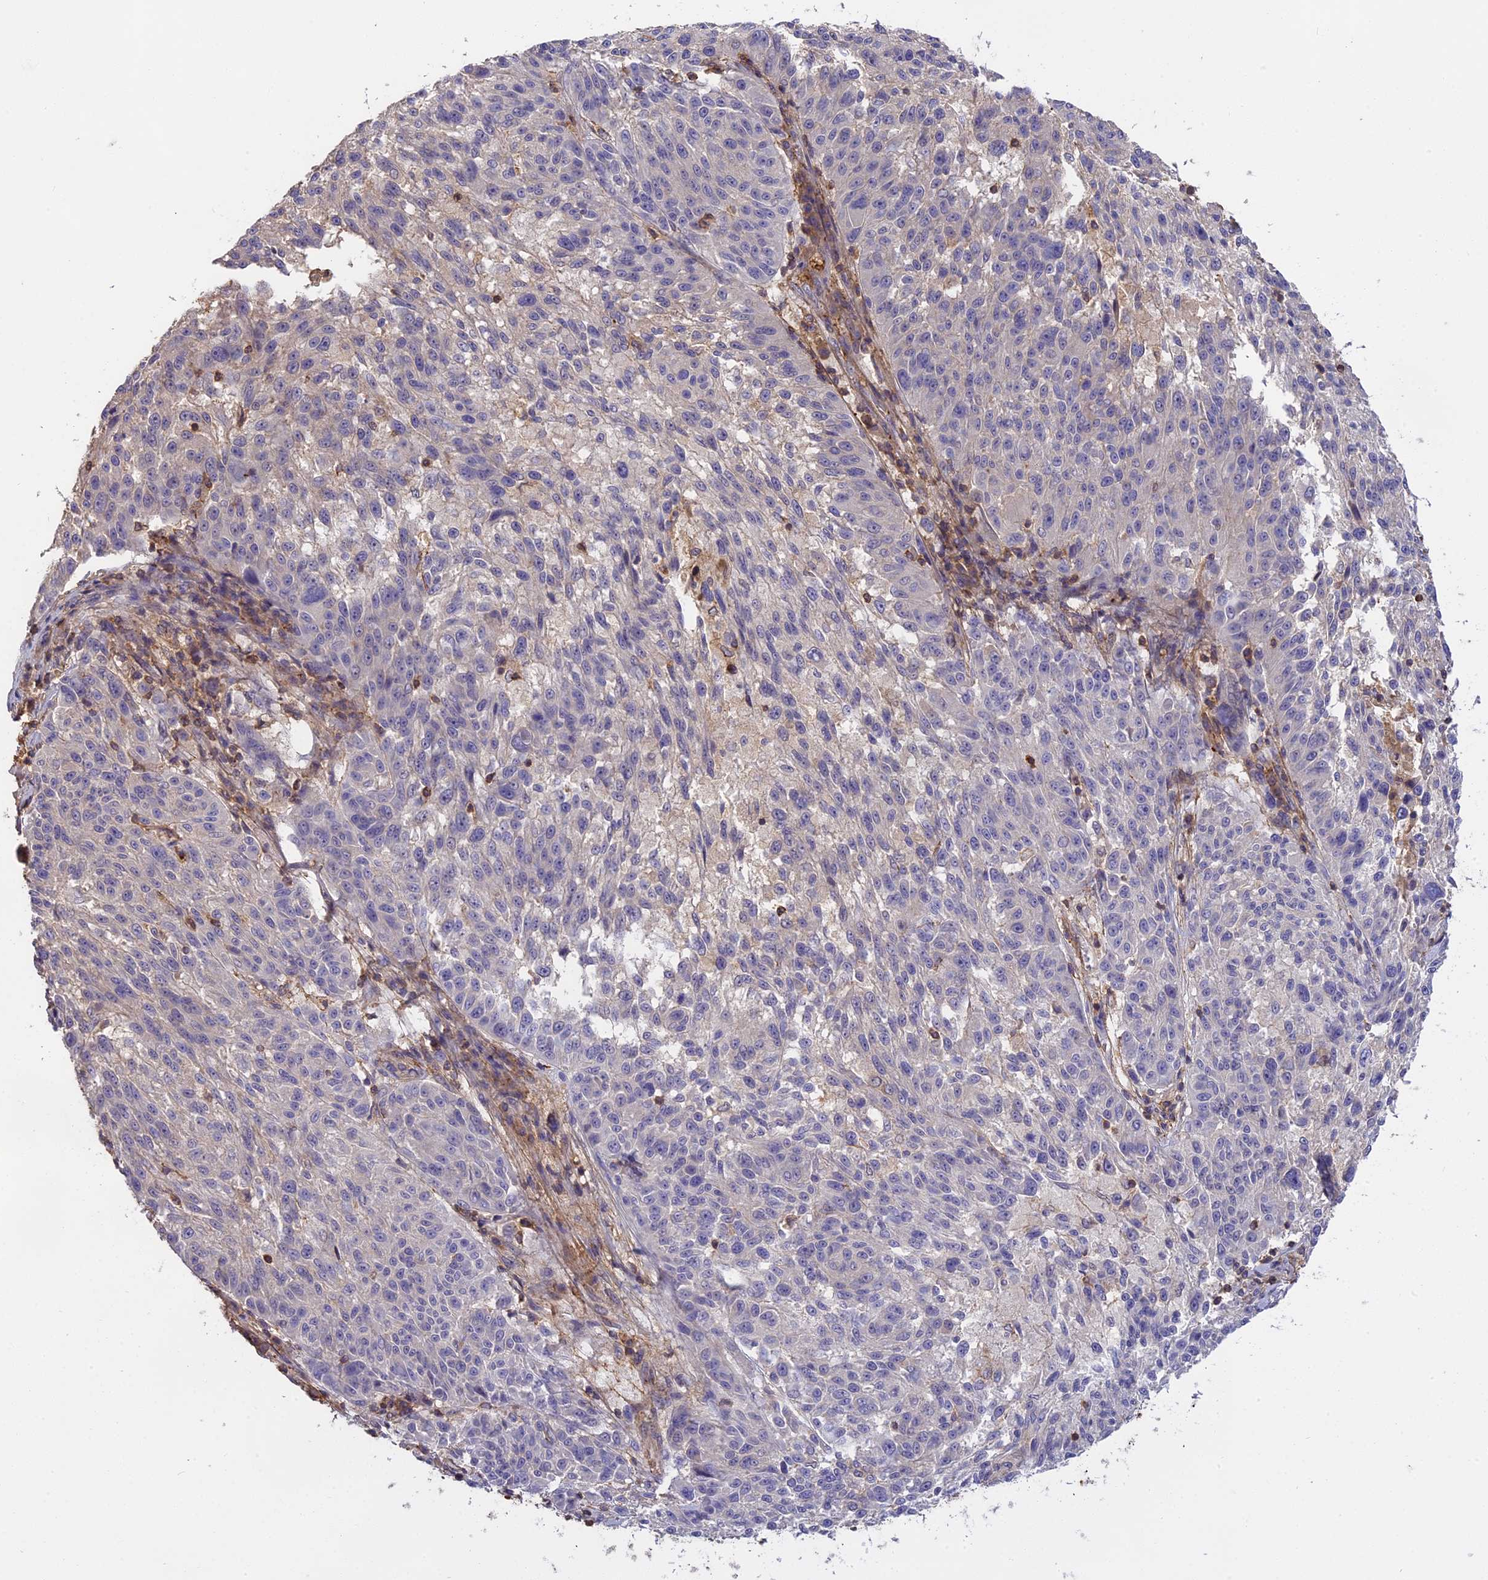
{"staining": {"intensity": "negative", "quantity": "none", "location": "none"}, "tissue": "melanoma", "cell_type": "Tumor cells", "image_type": "cancer", "snomed": [{"axis": "morphology", "description": "Malignant melanoma, NOS"}, {"axis": "topography", "description": "Skin"}], "caption": "Histopathology image shows no significant protein staining in tumor cells of melanoma. Brightfield microscopy of immunohistochemistry (IHC) stained with DAB (brown) and hematoxylin (blue), captured at high magnification.", "gene": "CFAP119", "patient": {"sex": "male", "age": 53}}